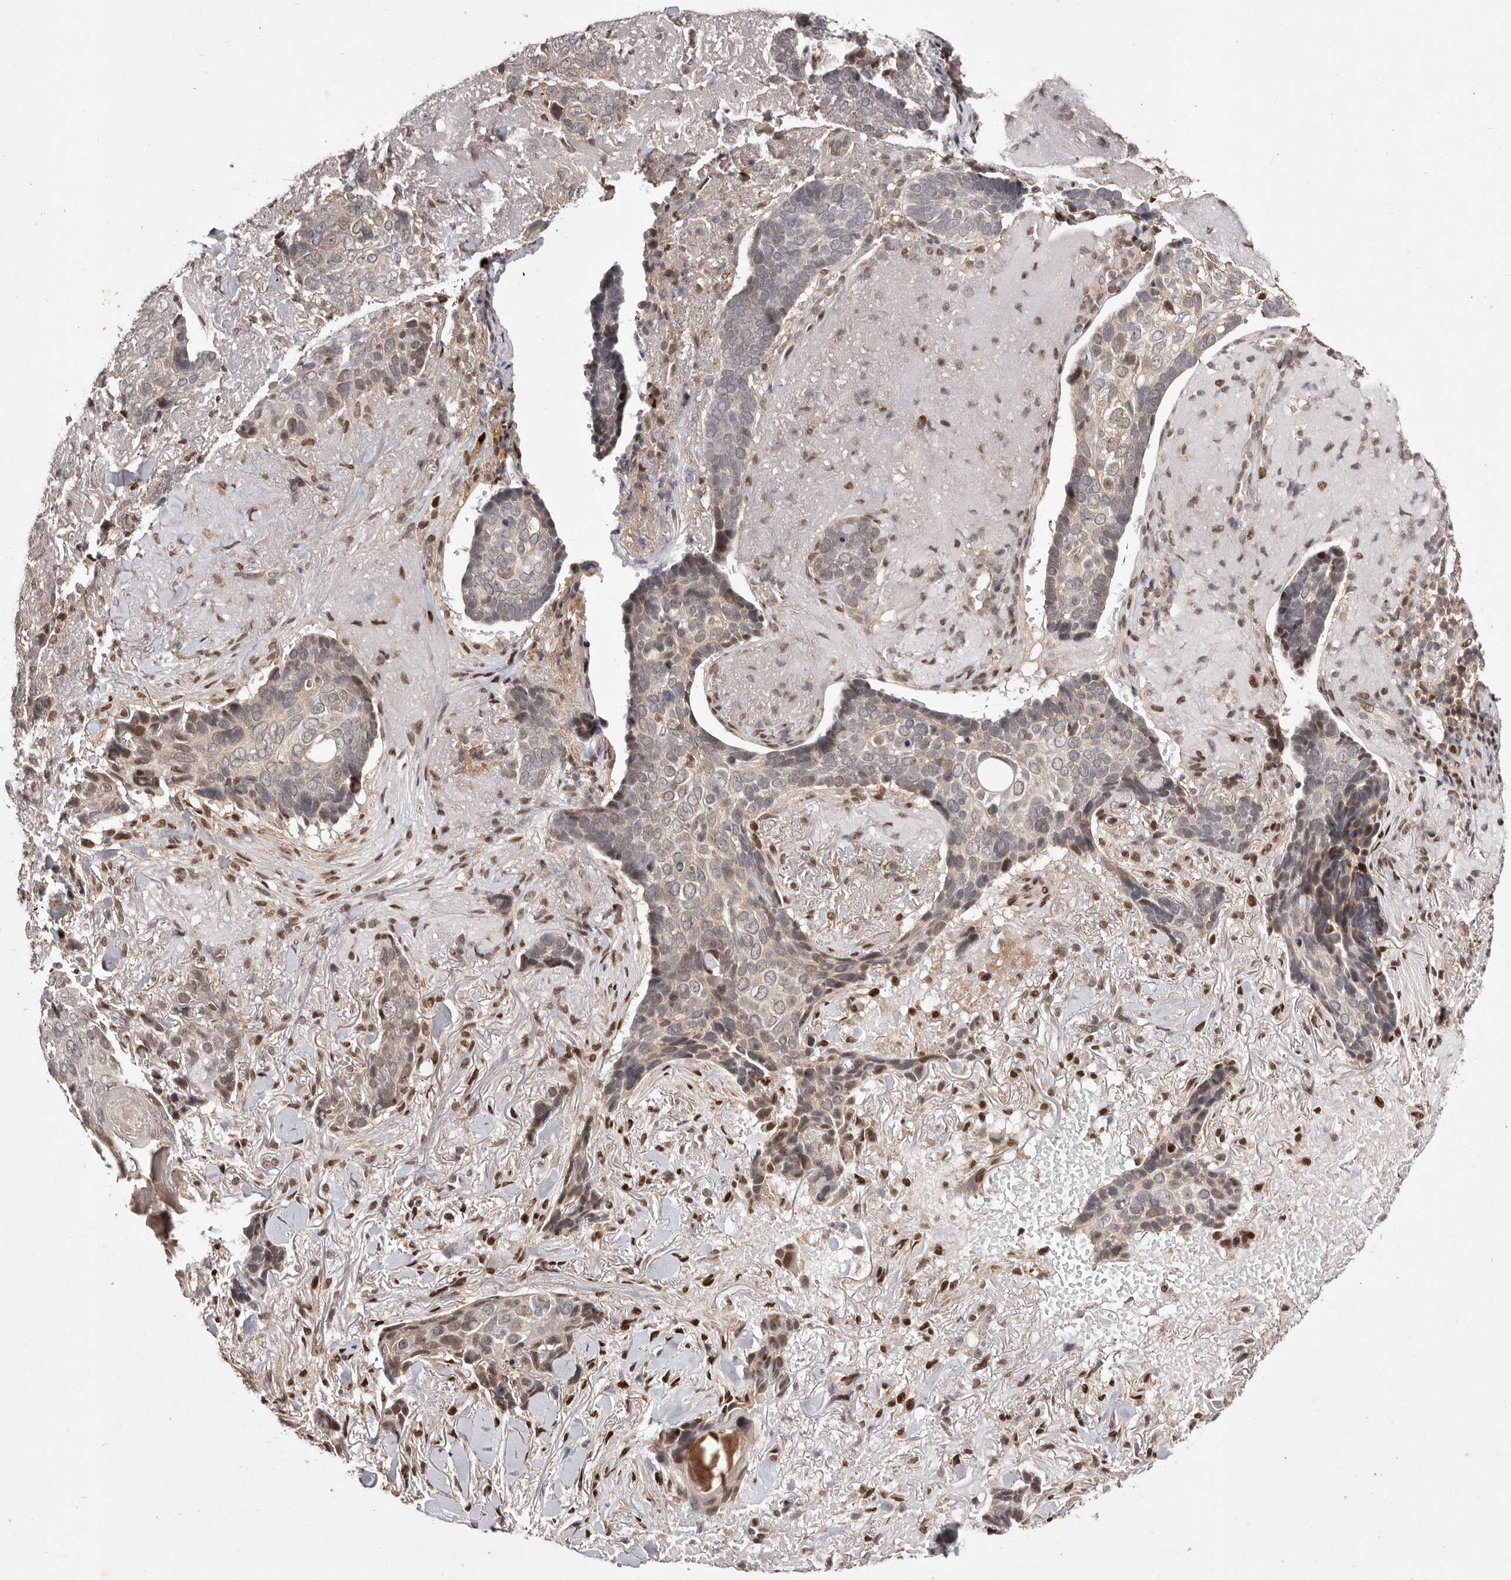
{"staining": {"intensity": "moderate", "quantity": "<25%", "location": "nuclear"}, "tissue": "skin cancer", "cell_type": "Tumor cells", "image_type": "cancer", "snomed": [{"axis": "morphology", "description": "Basal cell carcinoma"}, {"axis": "topography", "description": "Skin"}], "caption": "Protein staining by immunohistochemistry (IHC) exhibits moderate nuclear staining in approximately <25% of tumor cells in basal cell carcinoma (skin).", "gene": "FBXO5", "patient": {"sex": "female", "age": 82}}